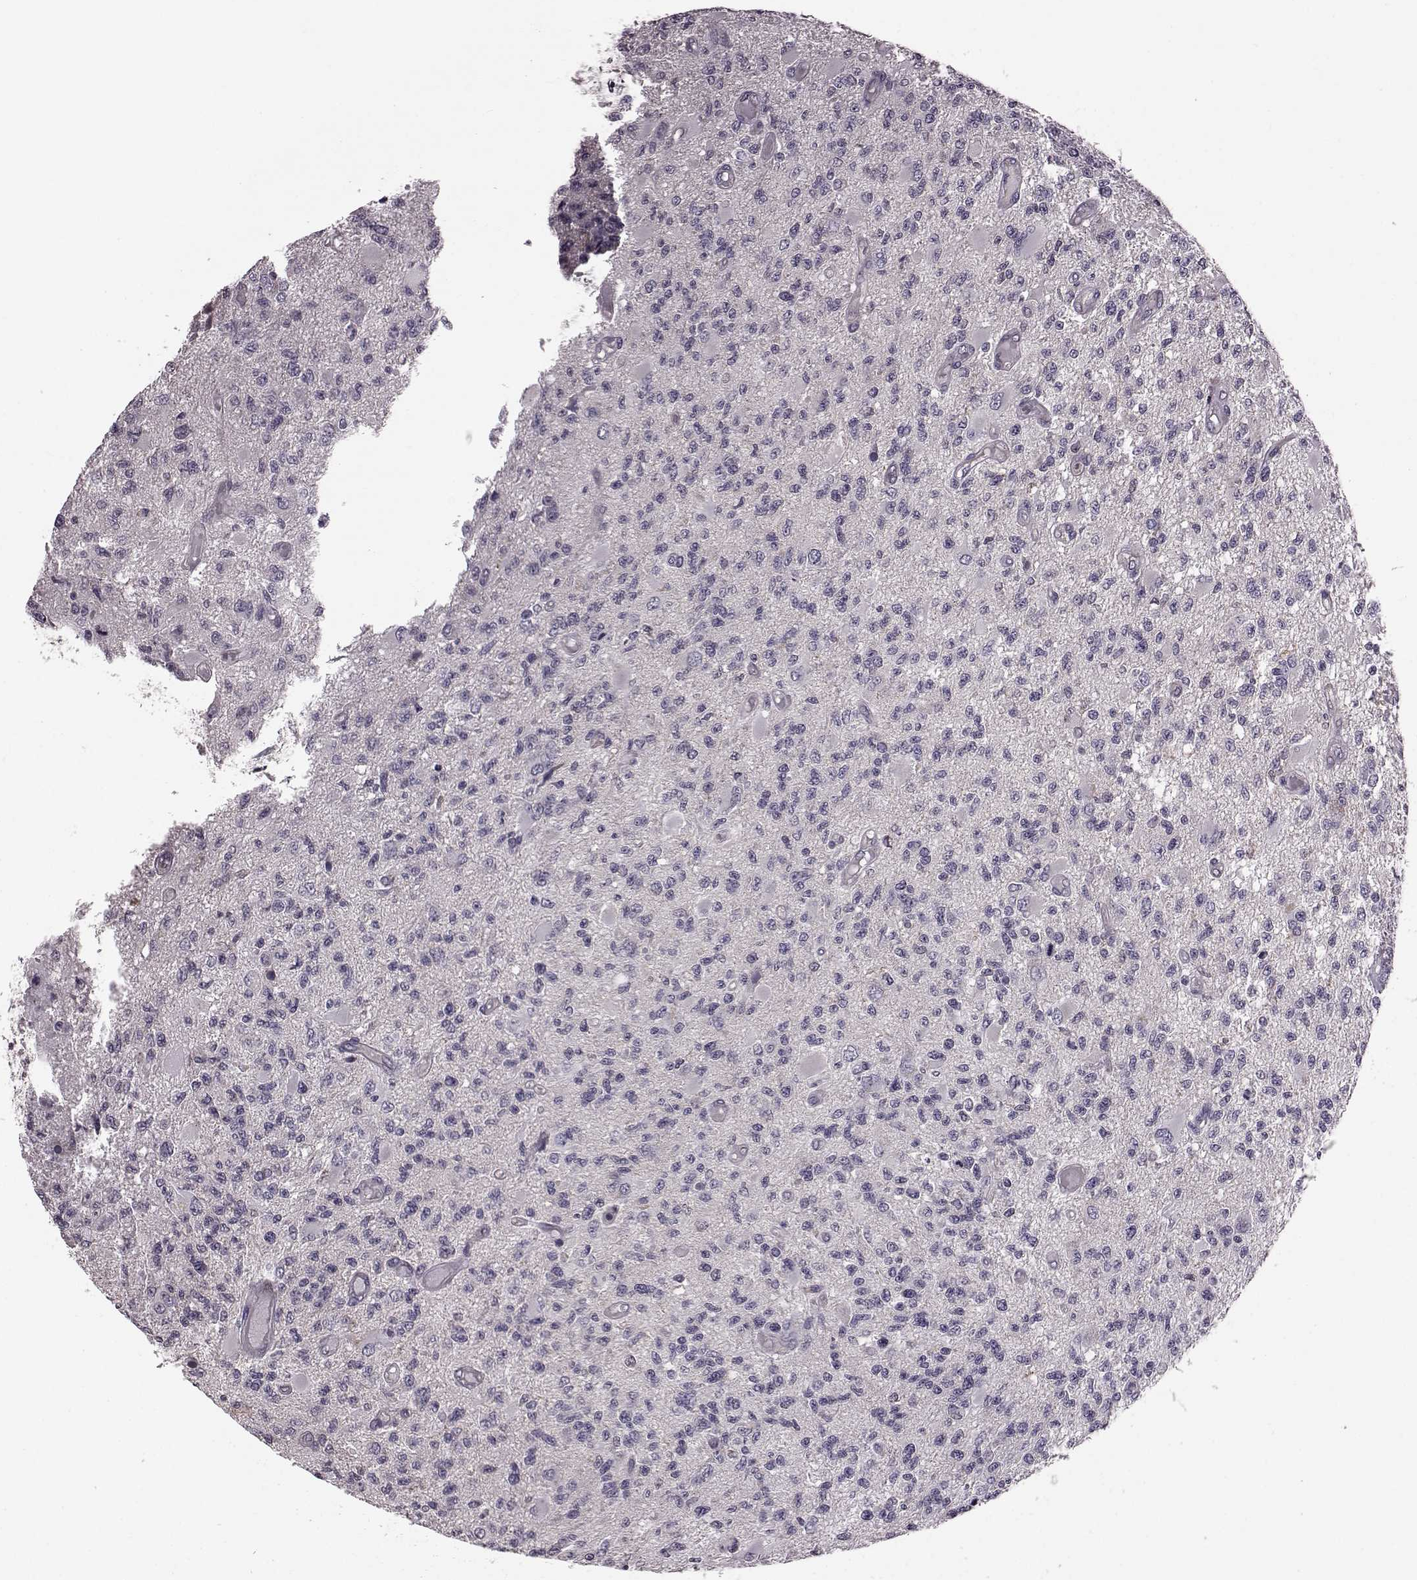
{"staining": {"intensity": "negative", "quantity": "none", "location": "none"}, "tissue": "glioma", "cell_type": "Tumor cells", "image_type": "cancer", "snomed": [{"axis": "morphology", "description": "Glioma, malignant, High grade"}, {"axis": "topography", "description": "Brain"}], "caption": "High magnification brightfield microscopy of high-grade glioma (malignant) stained with DAB (3,3'-diaminobenzidine) (brown) and counterstained with hematoxylin (blue): tumor cells show no significant expression.", "gene": "CDC42SE1", "patient": {"sex": "female", "age": 63}}